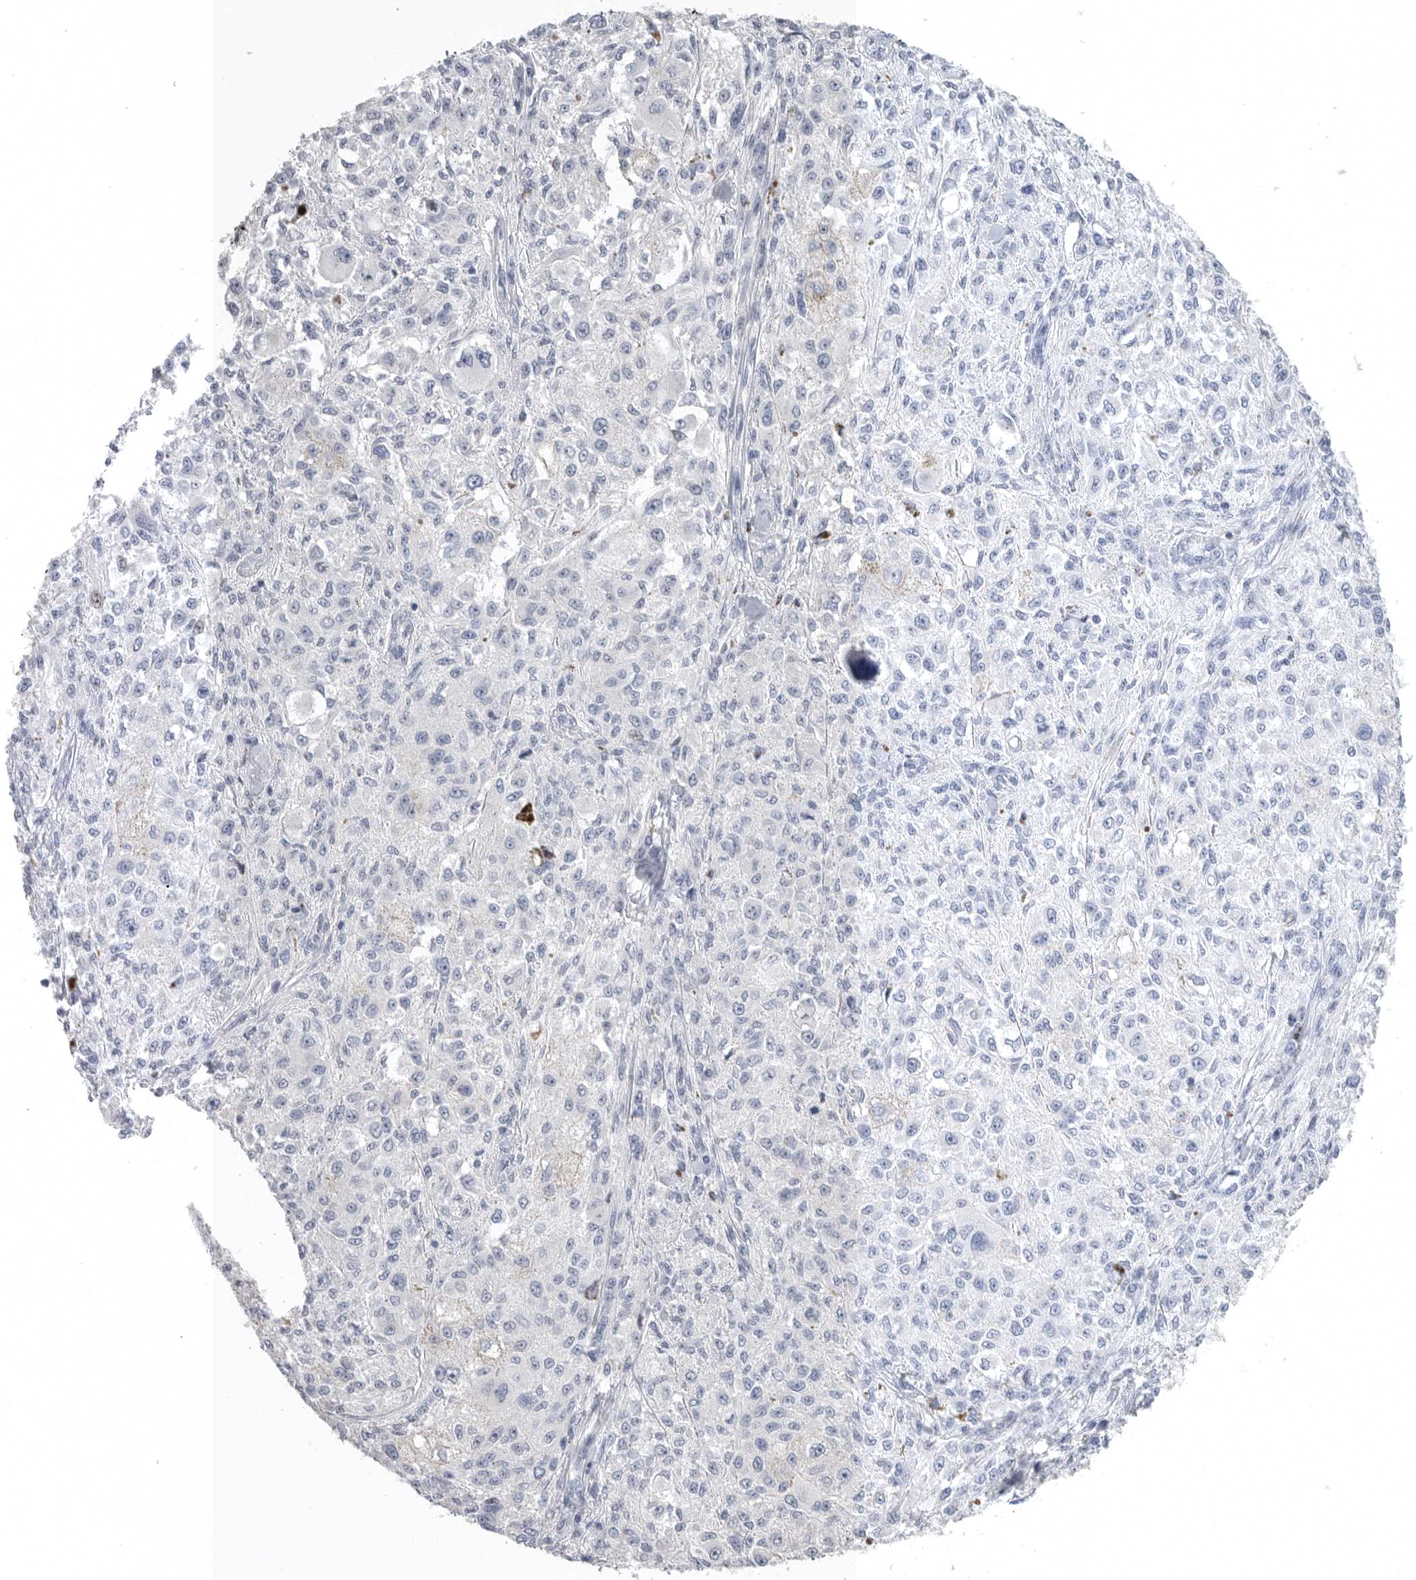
{"staining": {"intensity": "negative", "quantity": "none", "location": "none"}, "tissue": "melanoma", "cell_type": "Tumor cells", "image_type": "cancer", "snomed": [{"axis": "morphology", "description": "Necrosis, NOS"}, {"axis": "morphology", "description": "Malignant melanoma, NOS"}, {"axis": "topography", "description": "Skin"}], "caption": "DAB immunohistochemical staining of human melanoma exhibits no significant expression in tumor cells.", "gene": "TIMP1", "patient": {"sex": "female", "age": 87}}